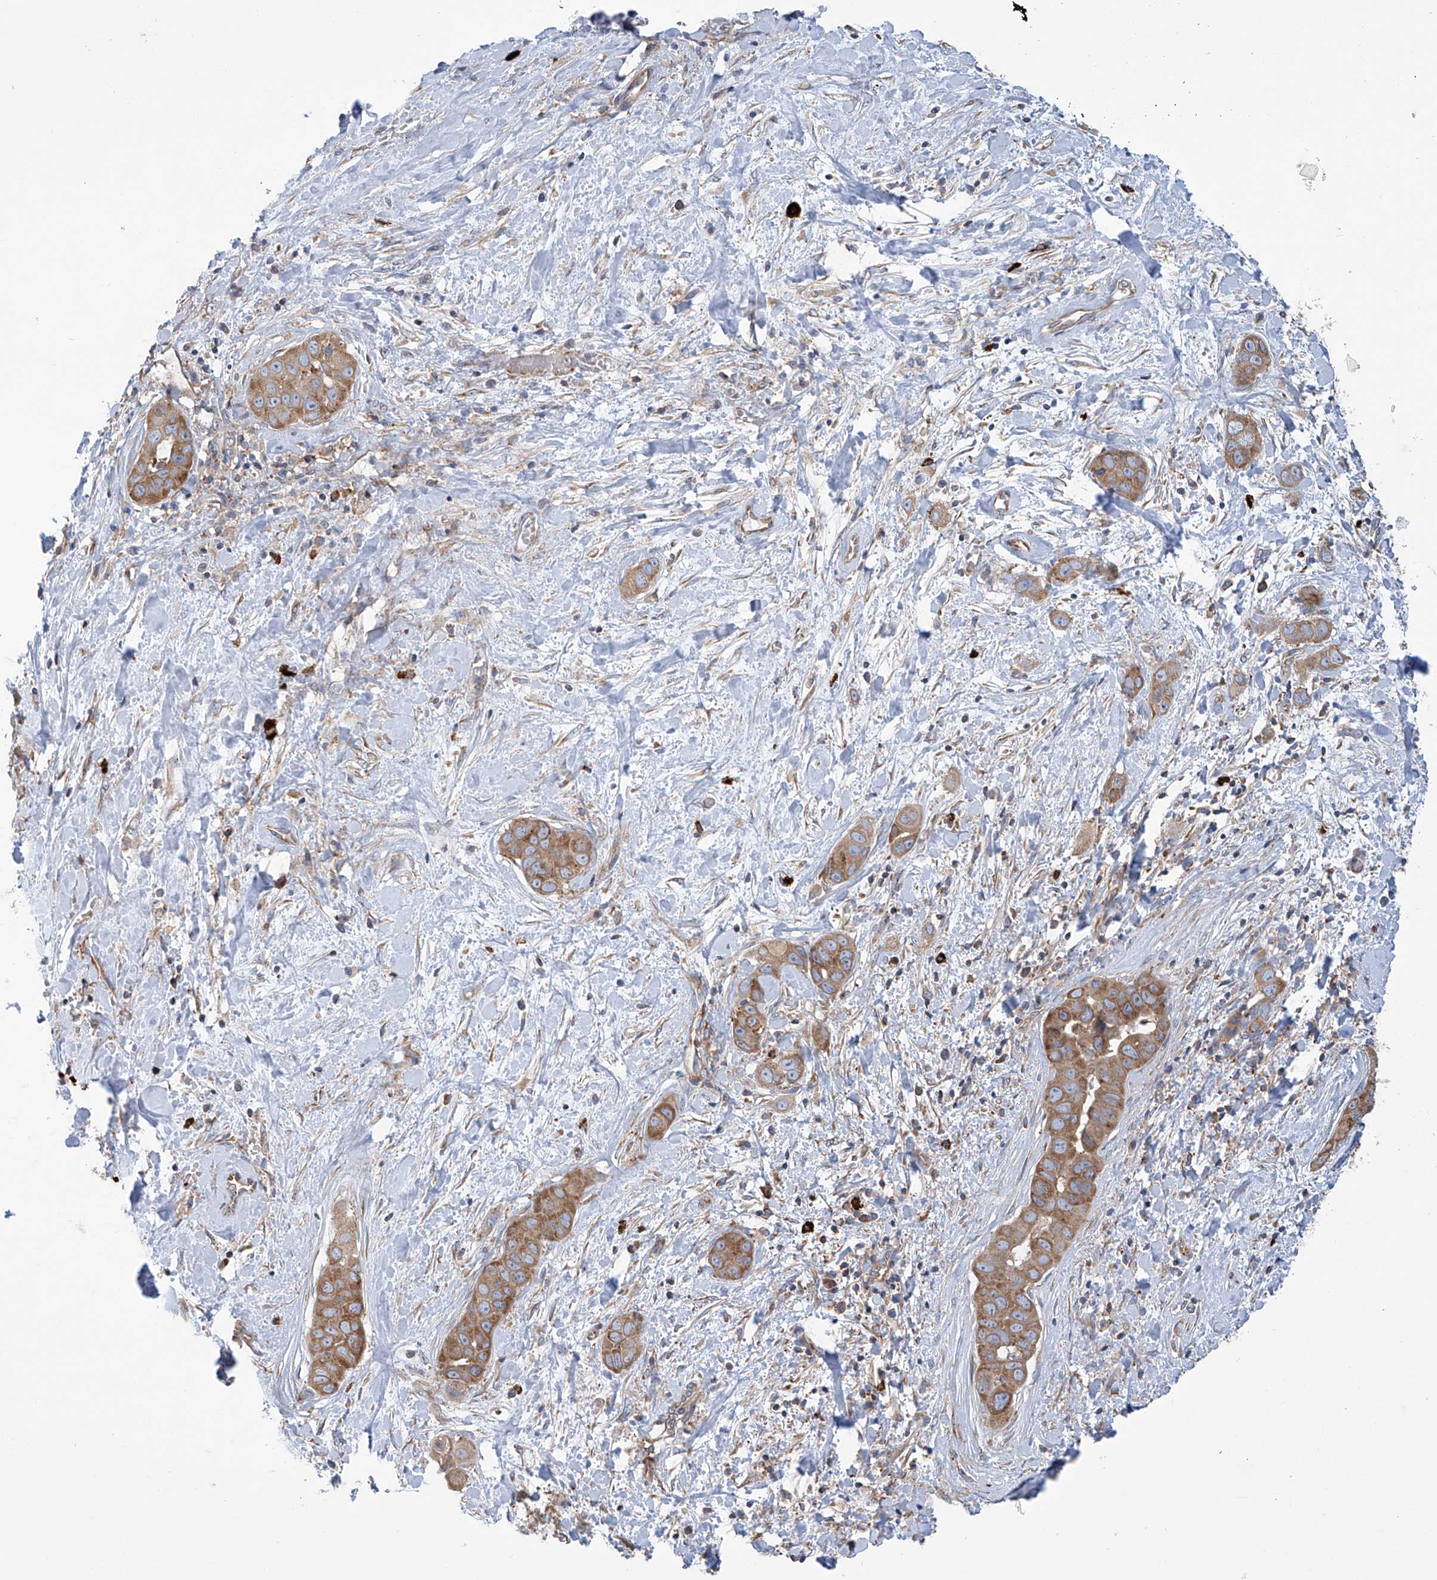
{"staining": {"intensity": "moderate", "quantity": ">75%", "location": "cytoplasmic/membranous"}, "tissue": "liver cancer", "cell_type": "Tumor cells", "image_type": "cancer", "snomed": [{"axis": "morphology", "description": "Cholangiocarcinoma"}, {"axis": "topography", "description": "Liver"}], "caption": "Human liver cancer (cholangiocarcinoma) stained with a protein marker reveals moderate staining in tumor cells.", "gene": "SENP2", "patient": {"sex": "female", "age": 52}}